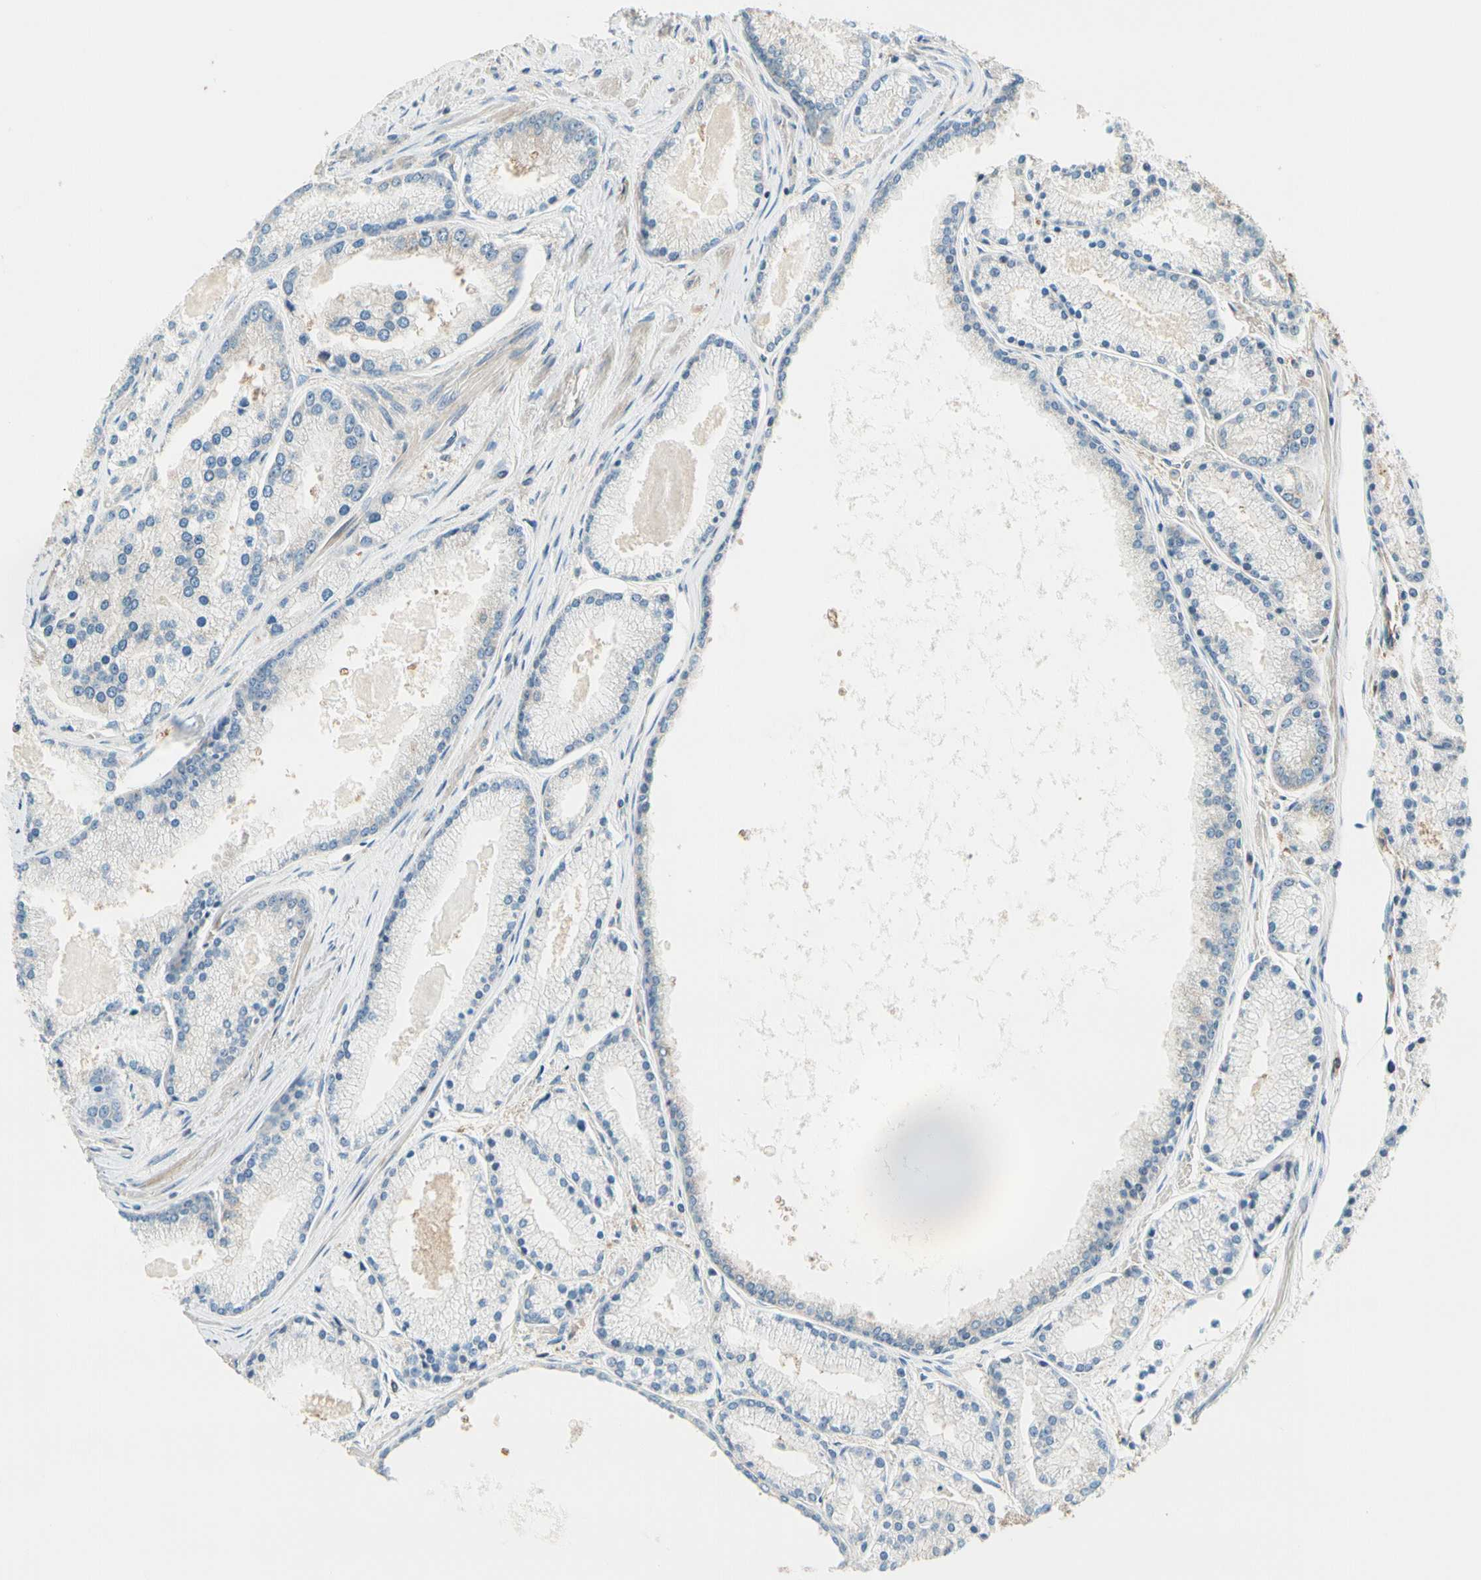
{"staining": {"intensity": "weak", "quantity": "<25%", "location": "cytoplasmic/membranous"}, "tissue": "prostate cancer", "cell_type": "Tumor cells", "image_type": "cancer", "snomed": [{"axis": "morphology", "description": "Adenocarcinoma, High grade"}, {"axis": "topography", "description": "Prostate"}], "caption": "Immunohistochemistry (IHC) photomicrograph of neoplastic tissue: human prostate cancer (adenocarcinoma (high-grade)) stained with DAB exhibits no significant protein expression in tumor cells.", "gene": "PARP14", "patient": {"sex": "male", "age": 61}}